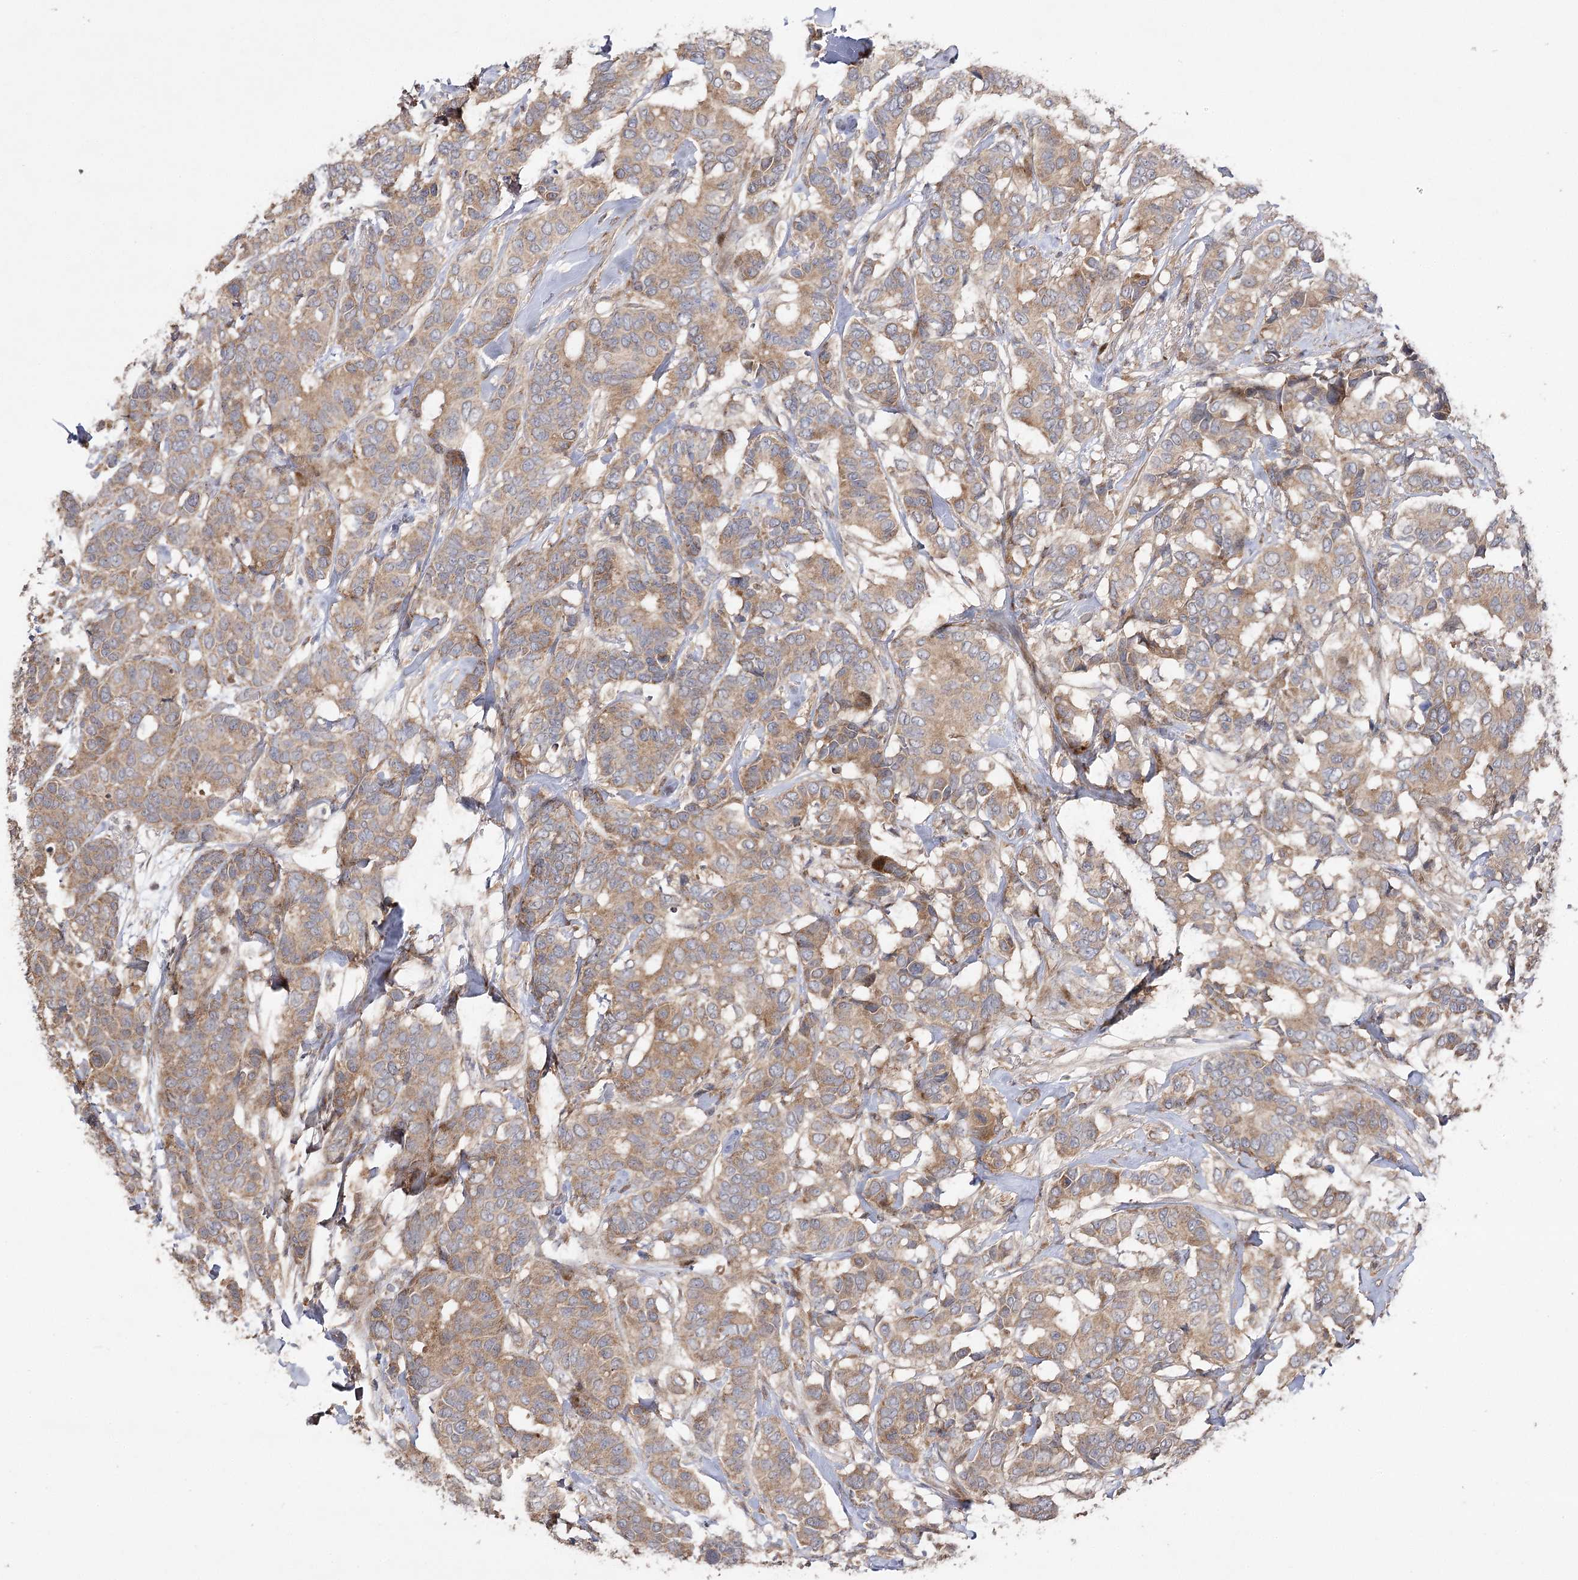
{"staining": {"intensity": "moderate", "quantity": ">75%", "location": "cytoplasmic/membranous"}, "tissue": "breast cancer", "cell_type": "Tumor cells", "image_type": "cancer", "snomed": [{"axis": "morphology", "description": "Duct carcinoma"}, {"axis": "topography", "description": "Breast"}], "caption": "Immunohistochemical staining of human breast cancer (infiltrating ductal carcinoma) demonstrates moderate cytoplasmic/membranous protein expression in approximately >75% of tumor cells.", "gene": "OBSL1", "patient": {"sex": "female", "age": 87}}